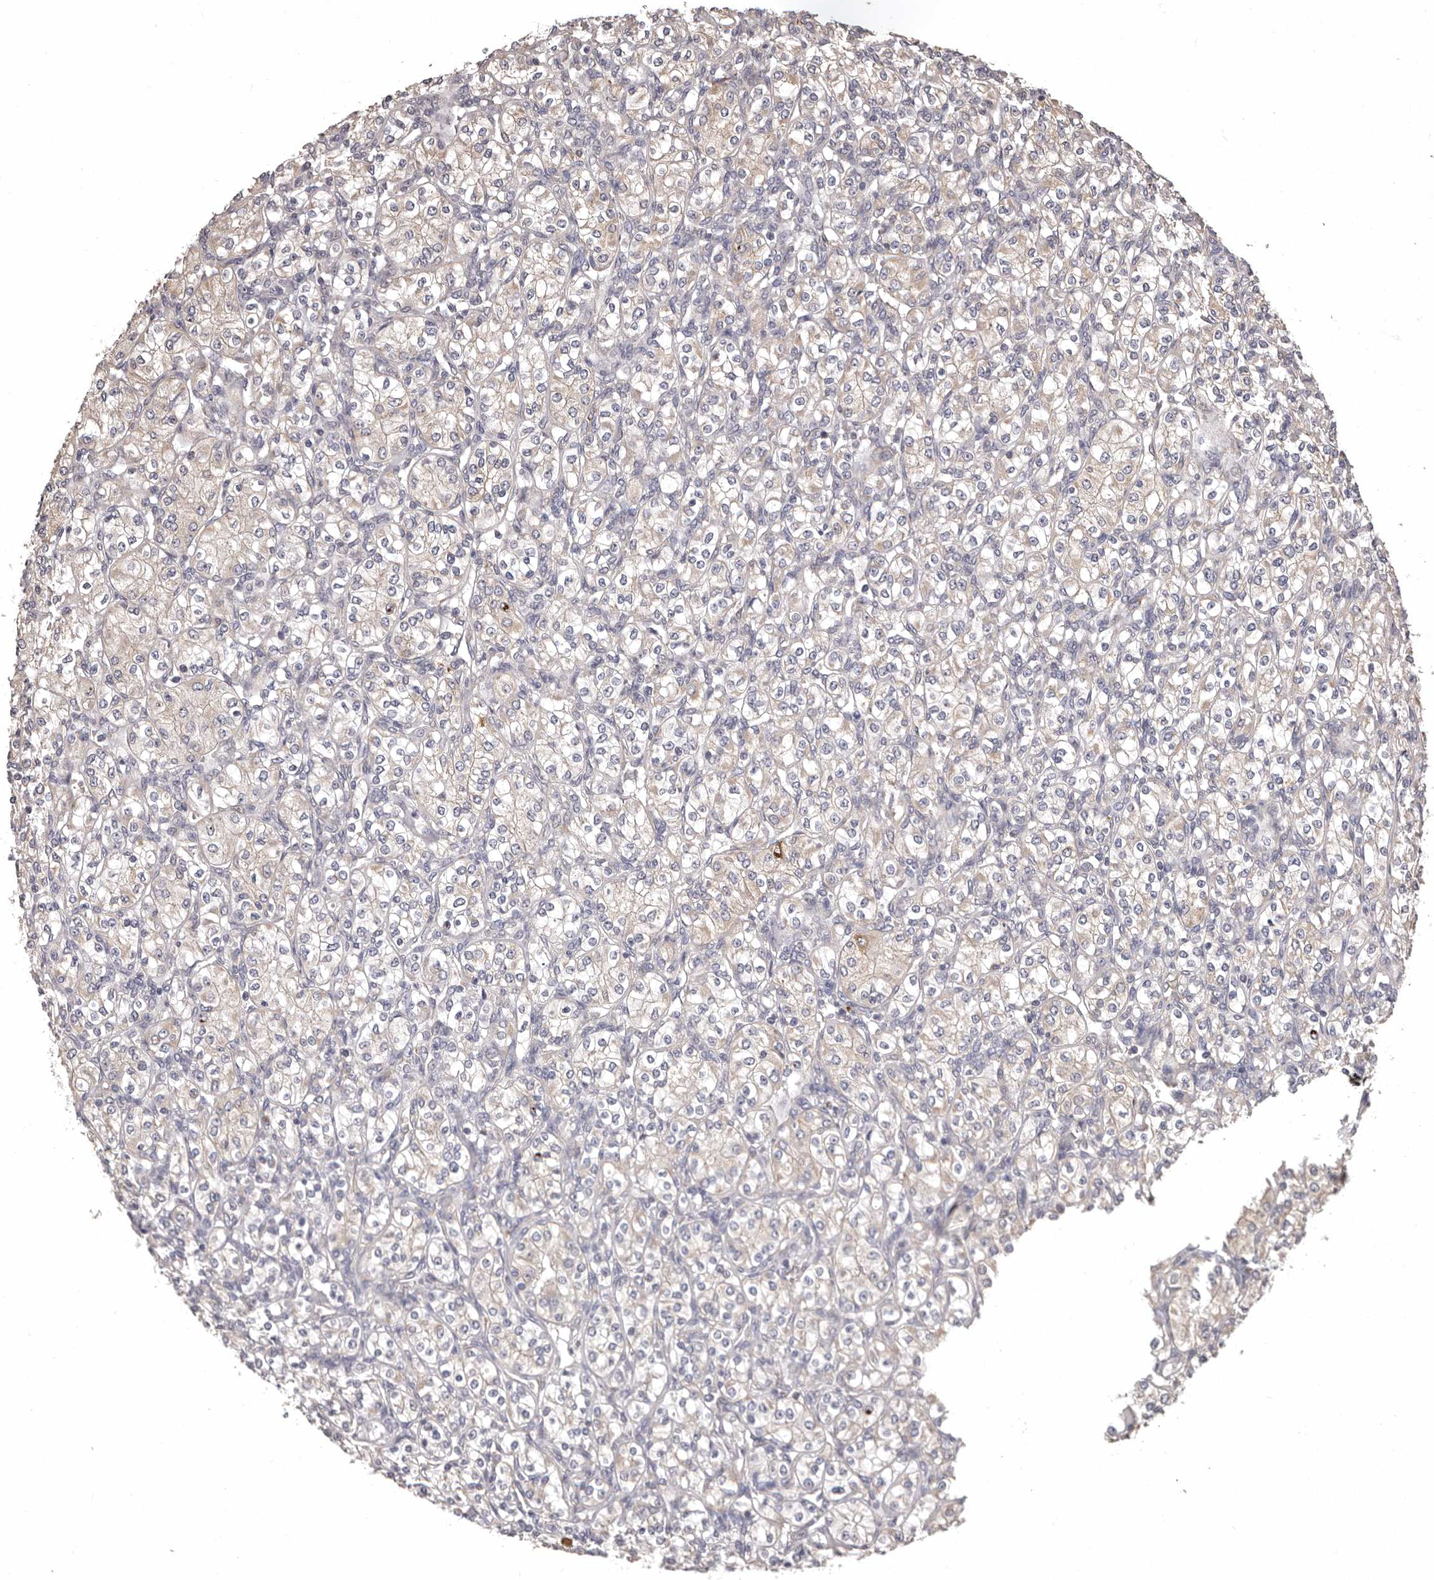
{"staining": {"intensity": "negative", "quantity": "none", "location": "none"}, "tissue": "renal cancer", "cell_type": "Tumor cells", "image_type": "cancer", "snomed": [{"axis": "morphology", "description": "Adenocarcinoma, NOS"}, {"axis": "topography", "description": "Kidney"}], "caption": "A high-resolution image shows immunohistochemistry staining of renal cancer (adenocarcinoma), which displays no significant staining in tumor cells.", "gene": "ETNK1", "patient": {"sex": "male", "age": 77}}